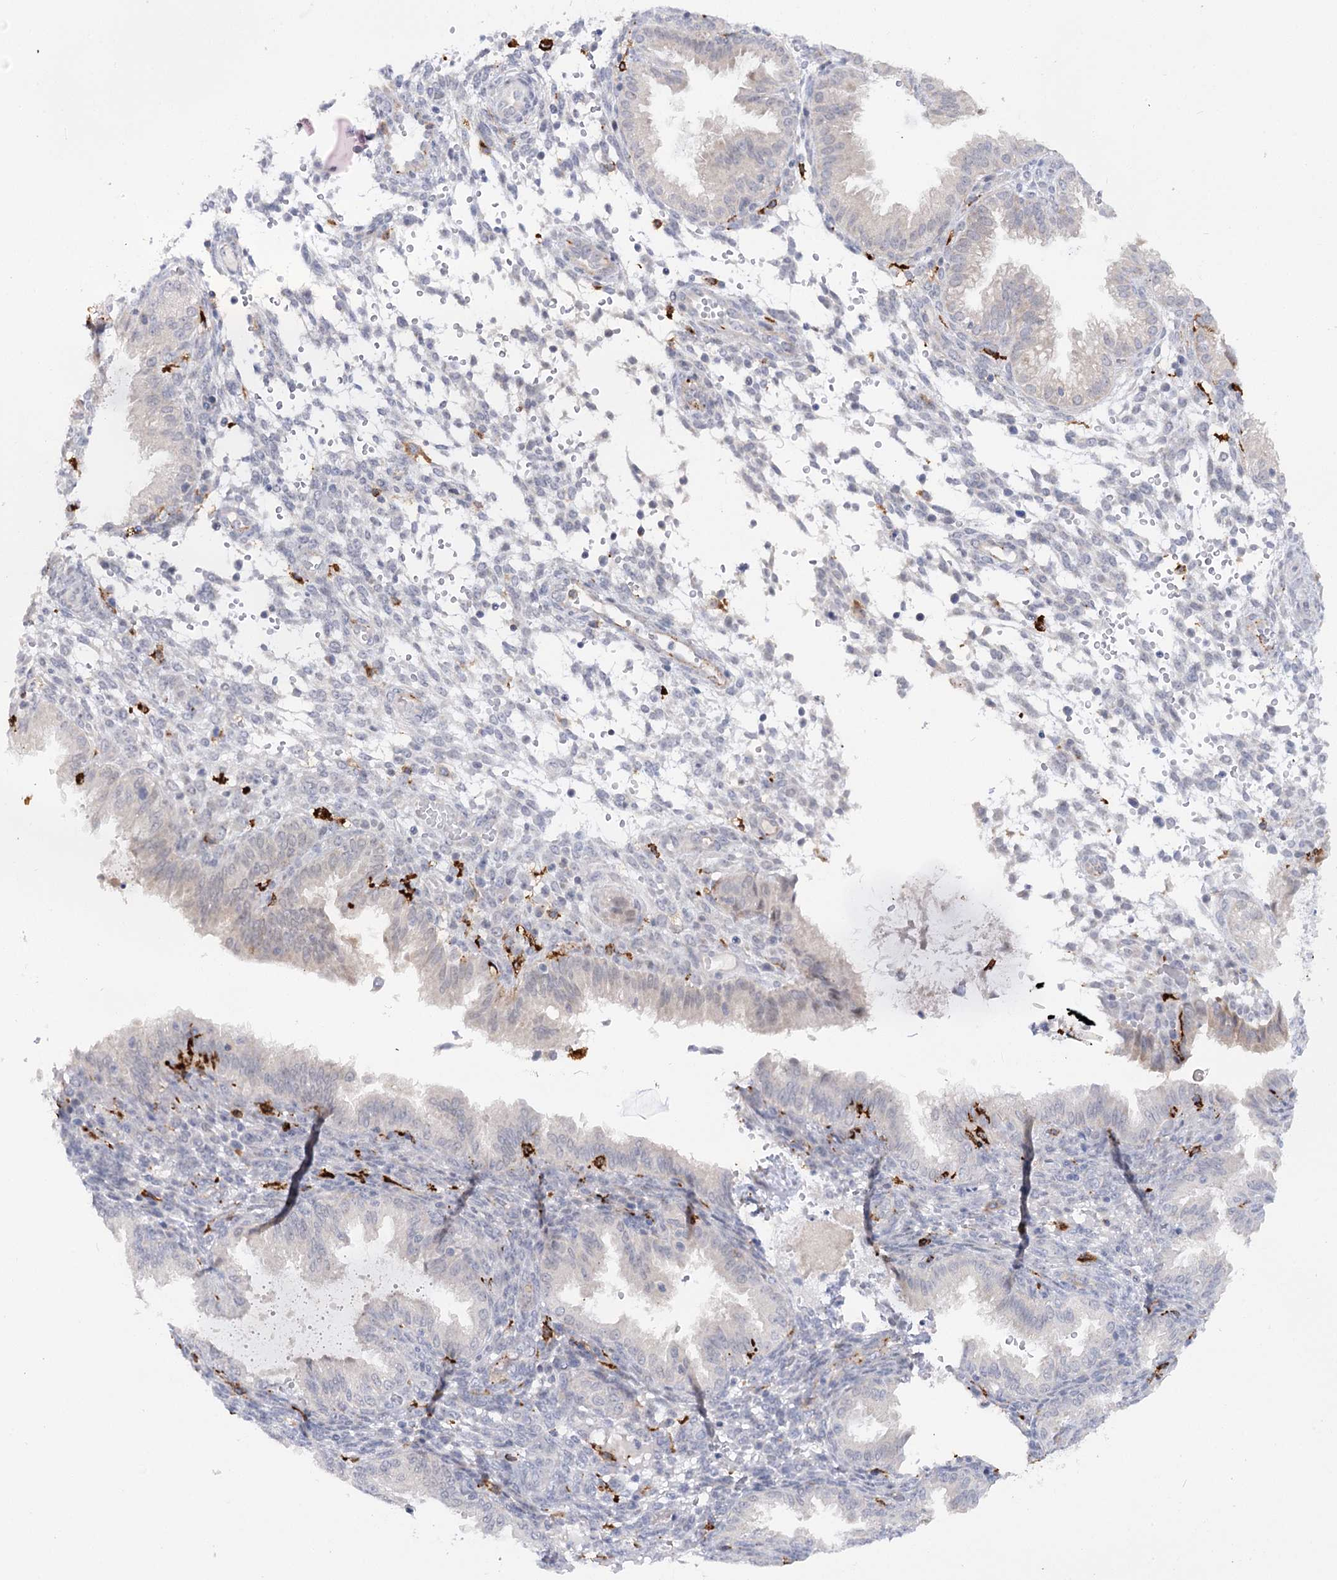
{"staining": {"intensity": "negative", "quantity": "none", "location": "none"}, "tissue": "endometrium", "cell_type": "Cells in endometrial stroma", "image_type": "normal", "snomed": [{"axis": "morphology", "description": "Normal tissue, NOS"}, {"axis": "topography", "description": "Endometrium"}], "caption": "The photomicrograph shows no significant expression in cells in endometrial stroma of endometrium.", "gene": "PIWIL4", "patient": {"sex": "female", "age": 33}}